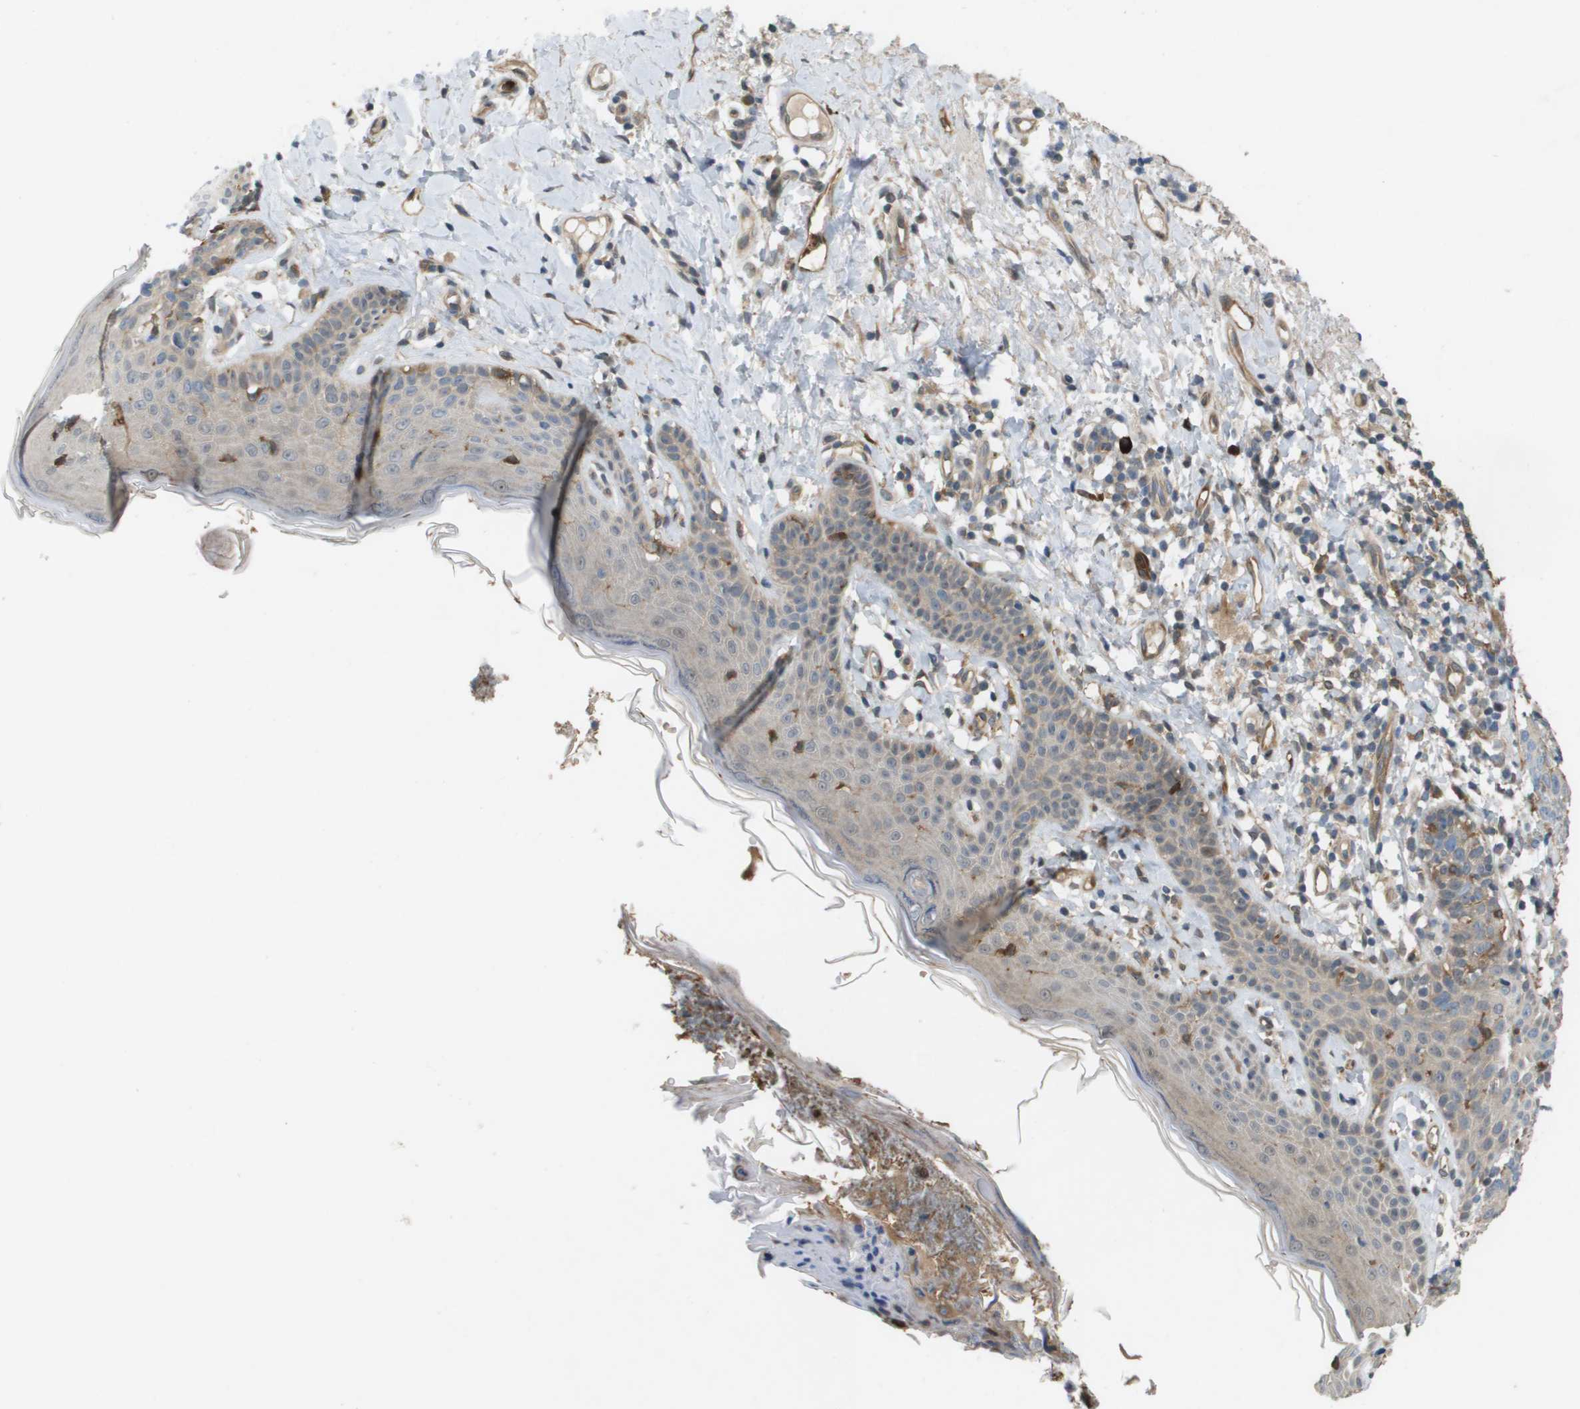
{"staining": {"intensity": "negative", "quantity": "none", "location": "none"}, "tissue": "skin cancer", "cell_type": "Tumor cells", "image_type": "cancer", "snomed": [{"axis": "morphology", "description": "Squamous cell carcinoma in situ, NOS"}, {"axis": "morphology", "description": "Squamous cell carcinoma, NOS"}, {"axis": "topography", "description": "Skin"}], "caption": "This is a image of IHC staining of skin cancer (squamous cell carcinoma), which shows no staining in tumor cells.", "gene": "PALD1", "patient": {"sex": "male", "age": 93}}